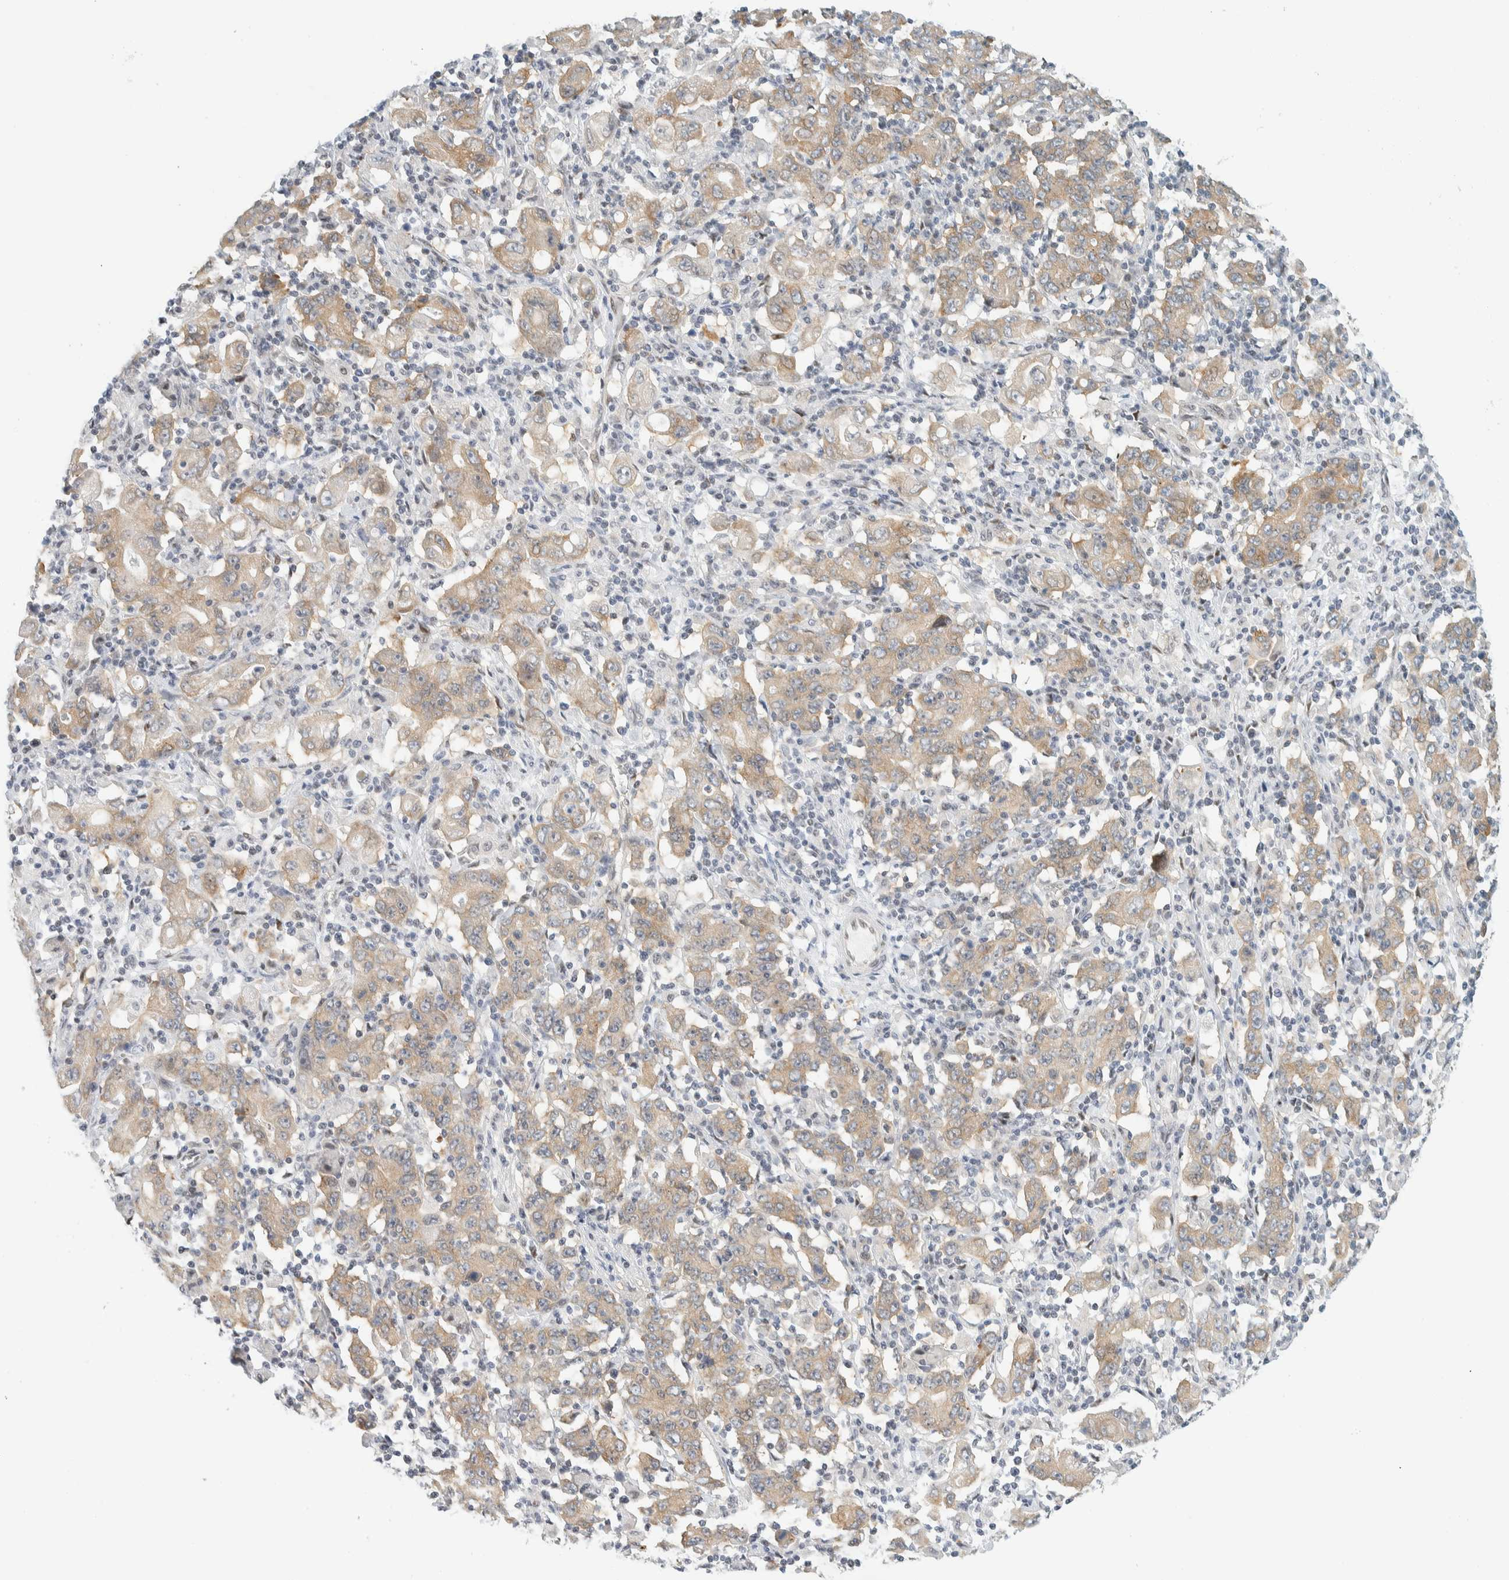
{"staining": {"intensity": "weak", "quantity": ">75%", "location": "cytoplasmic/membranous"}, "tissue": "stomach cancer", "cell_type": "Tumor cells", "image_type": "cancer", "snomed": [{"axis": "morphology", "description": "Adenocarcinoma, NOS"}, {"axis": "topography", "description": "Stomach, upper"}], "caption": "Protein expression analysis of human stomach cancer (adenocarcinoma) reveals weak cytoplasmic/membranous positivity in approximately >75% of tumor cells.", "gene": "ZNF683", "patient": {"sex": "male", "age": 69}}